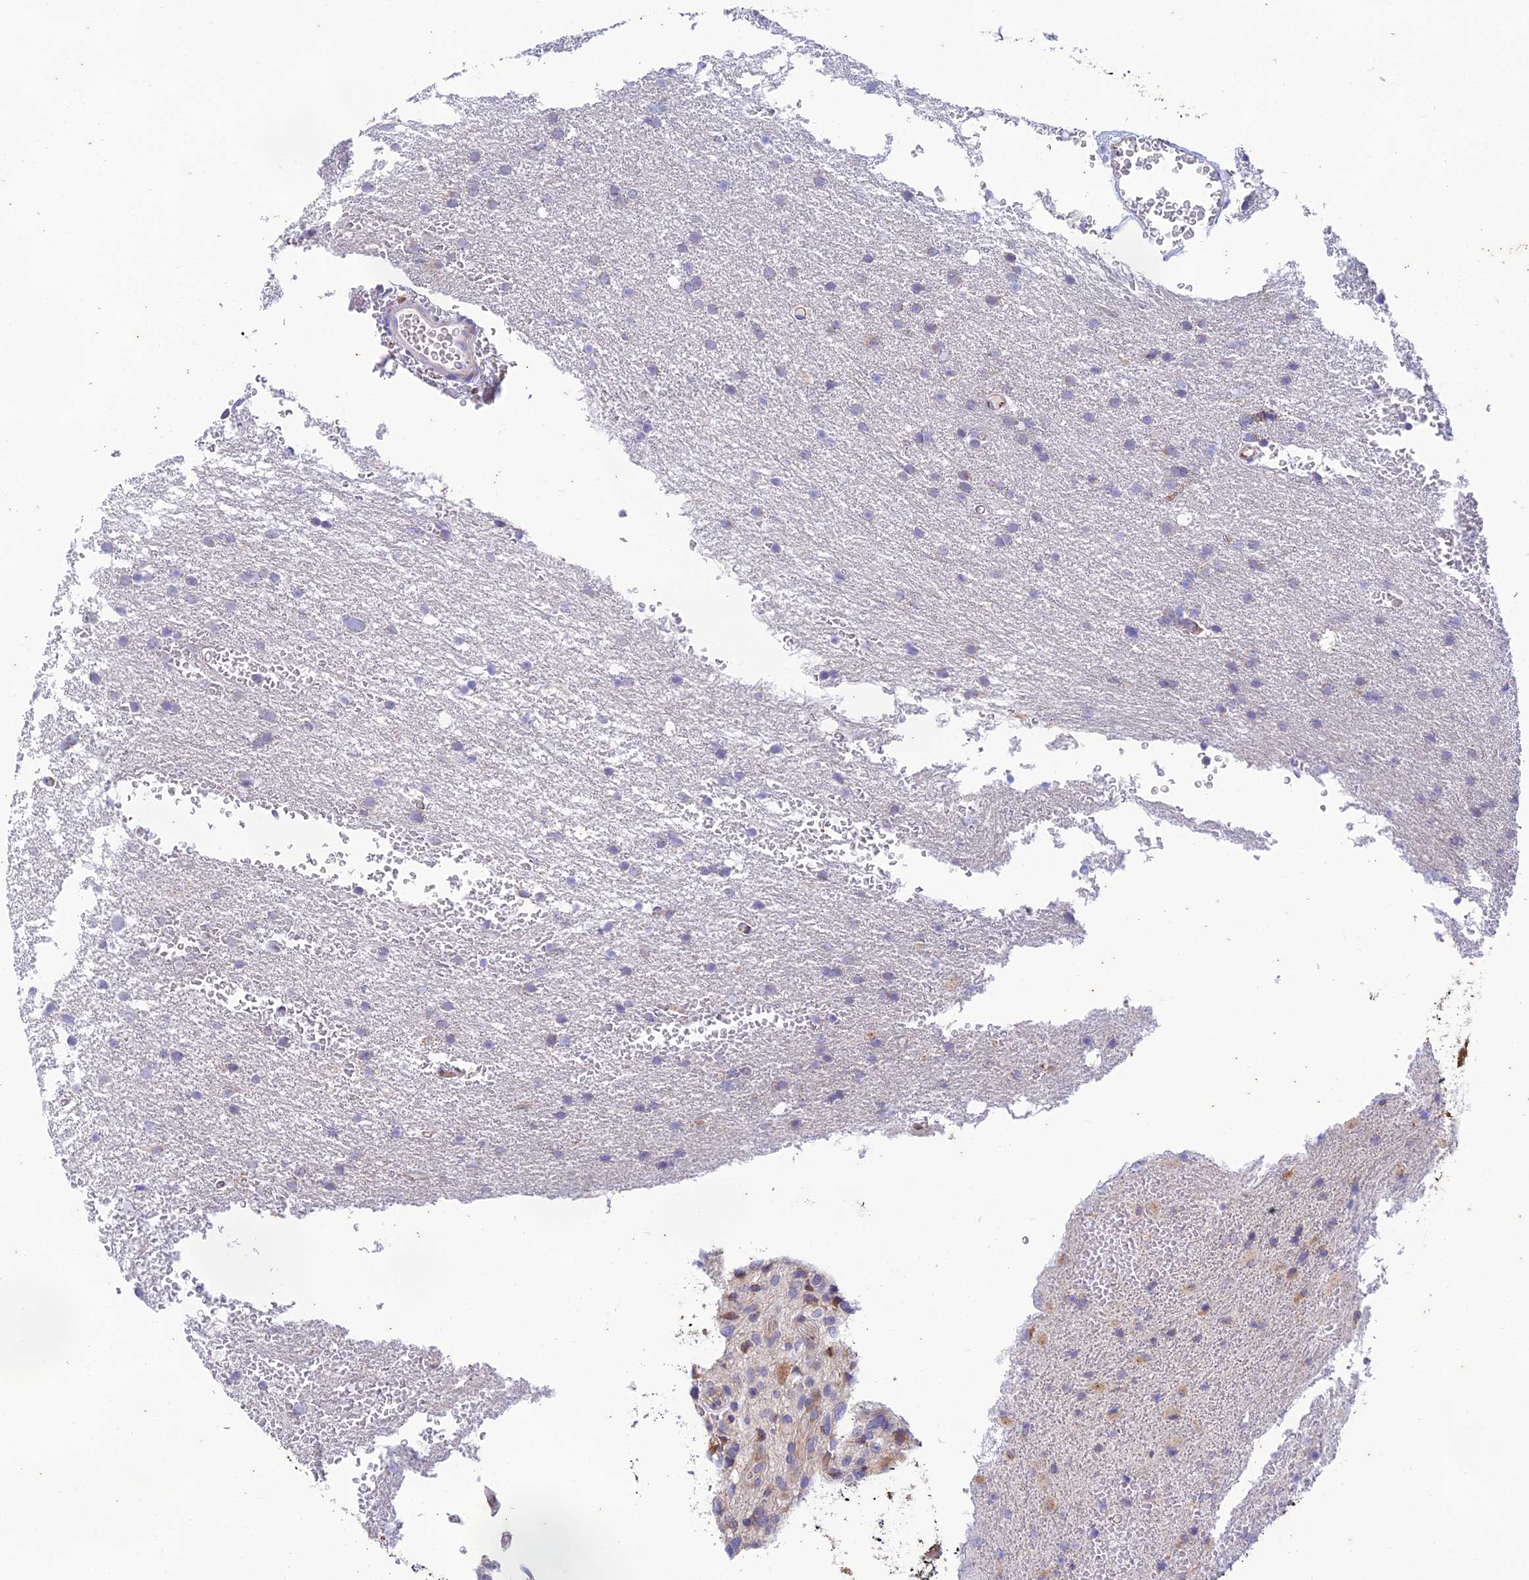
{"staining": {"intensity": "negative", "quantity": "none", "location": "none"}, "tissue": "glioma", "cell_type": "Tumor cells", "image_type": "cancer", "snomed": [{"axis": "morphology", "description": "Glioma, malignant, High grade"}, {"axis": "topography", "description": "Cerebral cortex"}], "caption": "An image of malignant high-grade glioma stained for a protein exhibits no brown staining in tumor cells. Nuclei are stained in blue.", "gene": "PTCD2", "patient": {"sex": "female", "age": 36}}